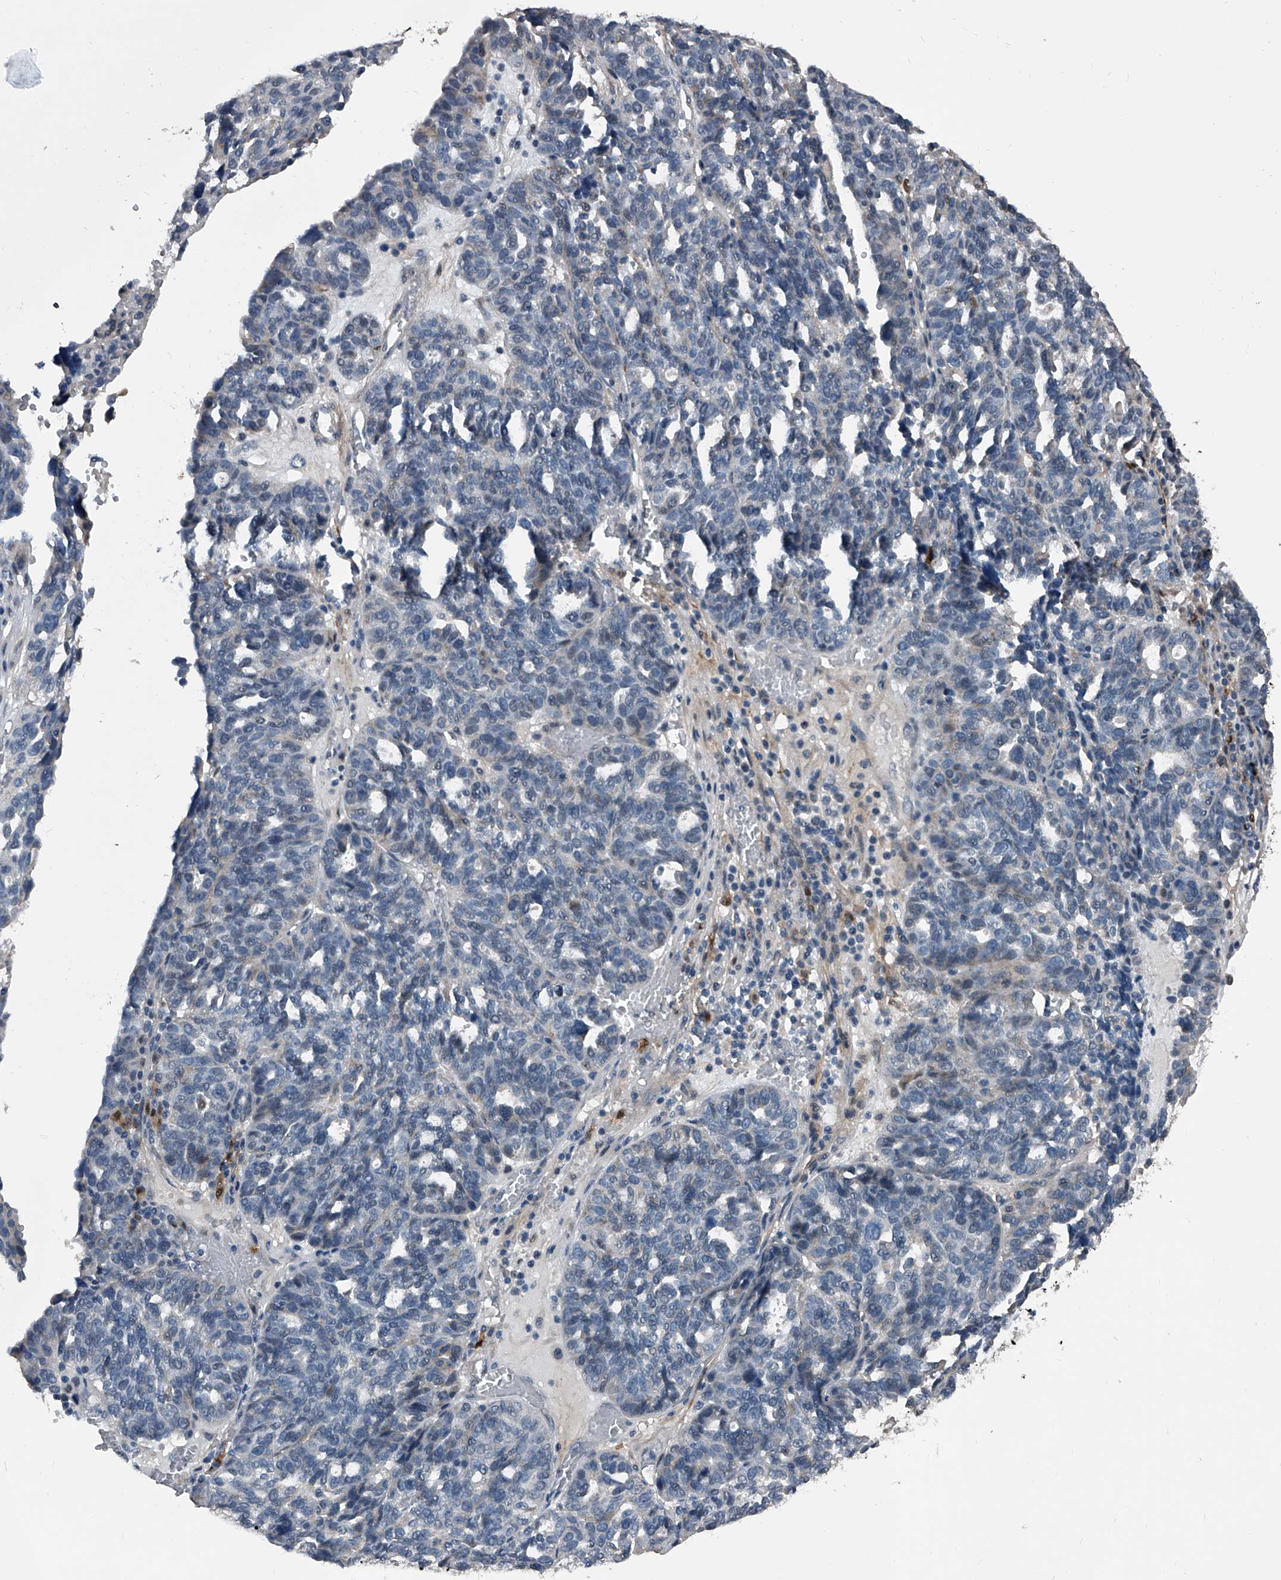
{"staining": {"intensity": "negative", "quantity": "none", "location": "none"}, "tissue": "ovarian cancer", "cell_type": "Tumor cells", "image_type": "cancer", "snomed": [{"axis": "morphology", "description": "Cystadenocarcinoma, serous, NOS"}, {"axis": "topography", "description": "Ovary"}], "caption": "An immunohistochemistry micrograph of ovarian cancer is shown. There is no staining in tumor cells of ovarian cancer.", "gene": "PHACTR1", "patient": {"sex": "female", "age": 59}}